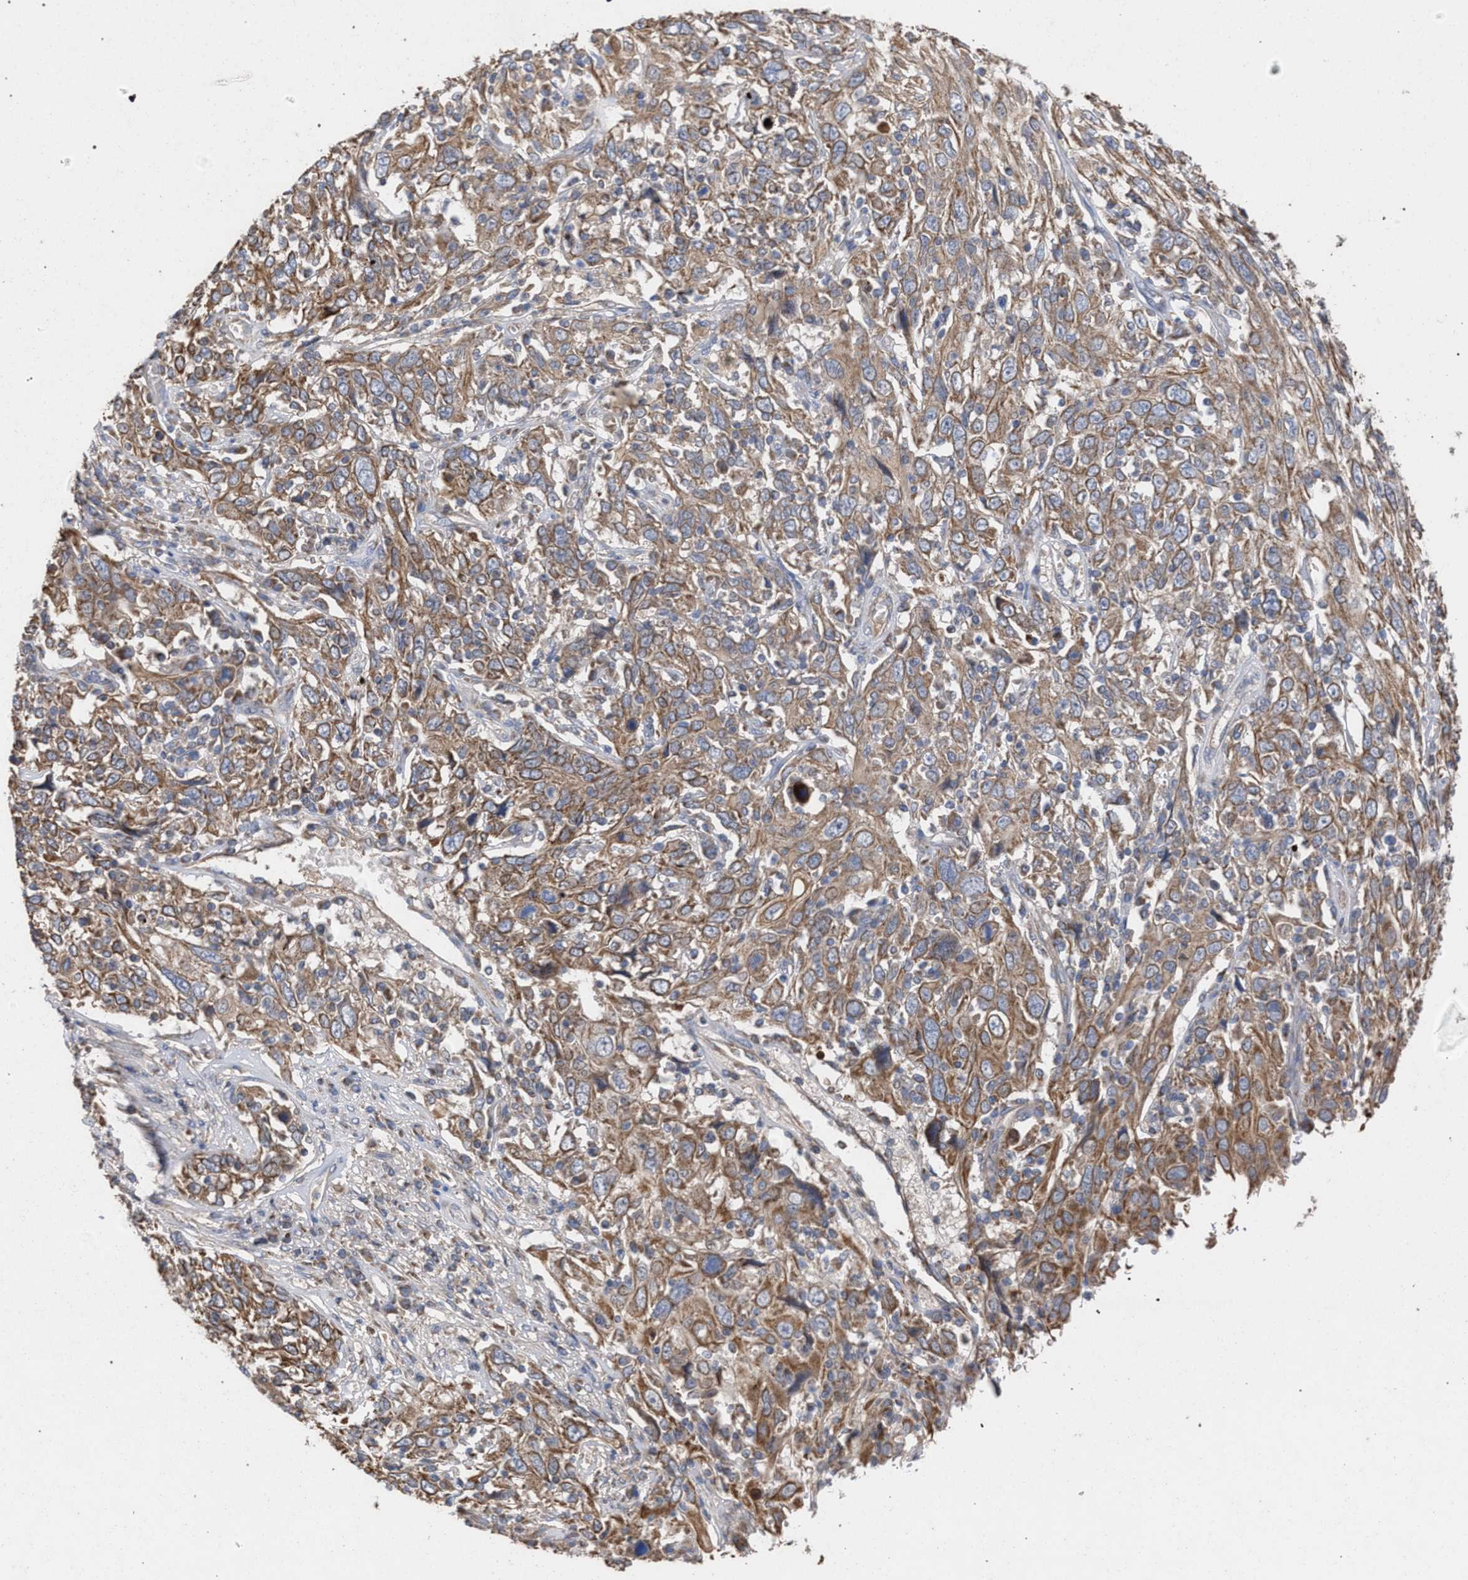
{"staining": {"intensity": "moderate", "quantity": ">75%", "location": "cytoplasmic/membranous"}, "tissue": "cervical cancer", "cell_type": "Tumor cells", "image_type": "cancer", "snomed": [{"axis": "morphology", "description": "Squamous cell carcinoma, NOS"}, {"axis": "topography", "description": "Cervix"}], "caption": "Protein expression analysis of cervical cancer (squamous cell carcinoma) displays moderate cytoplasmic/membranous expression in about >75% of tumor cells. (DAB (3,3'-diaminobenzidine) IHC with brightfield microscopy, high magnification).", "gene": "BCL2L12", "patient": {"sex": "female", "age": 46}}